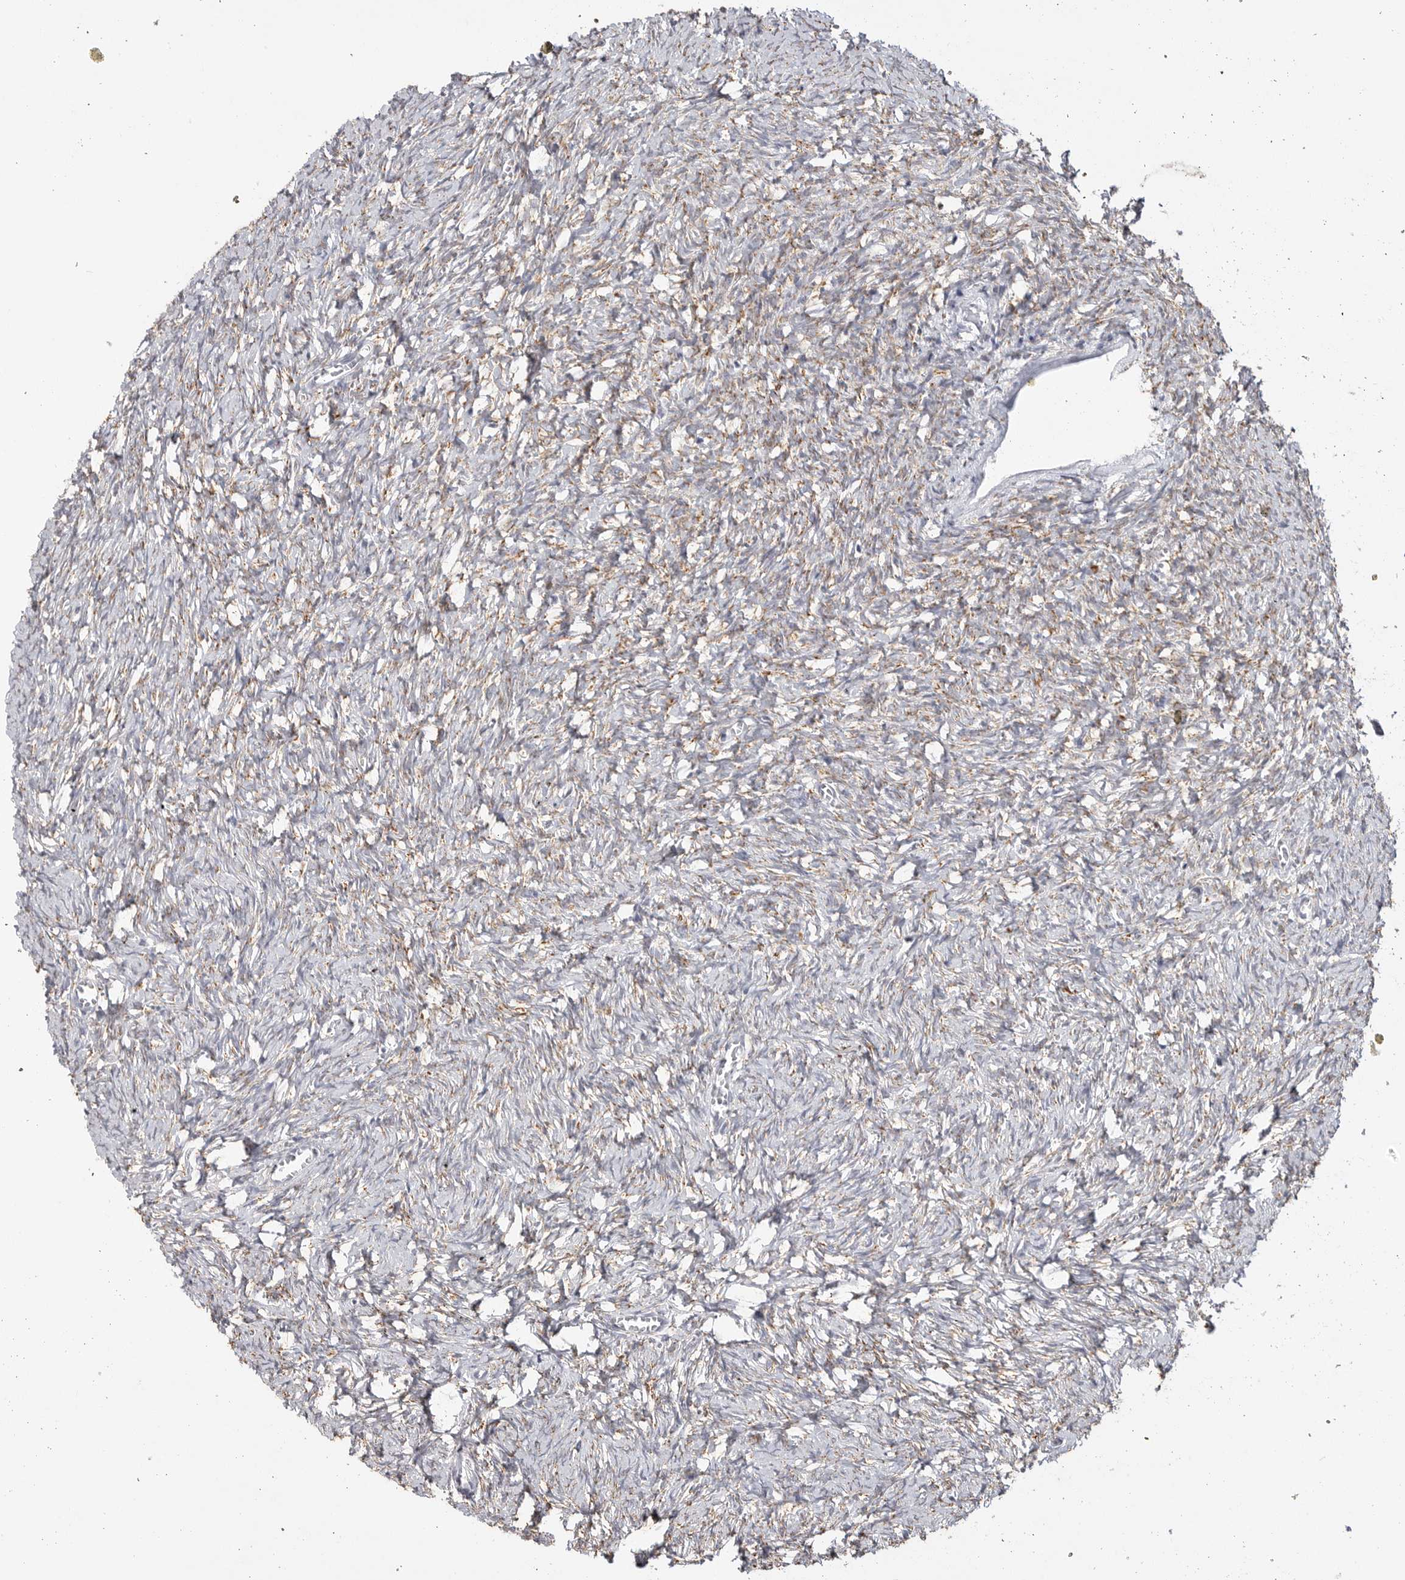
{"staining": {"intensity": "moderate", "quantity": "25%-75%", "location": "cytoplasmic/membranous"}, "tissue": "ovary", "cell_type": "Ovarian stroma cells", "image_type": "normal", "snomed": [{"axis": "morphology", "description": "Normal tissue, NOS"}, {"axis": "topography", "description": "Ovary"}], "caption": "Brown immunohistochemical staining in benign ovary demonstrates moderate cytoplasmic/membranous positivity in about 25%-75% of ovarian stroma cells.", "gene": "ELP3", "patient": {"sex": "female", "age": 27}}